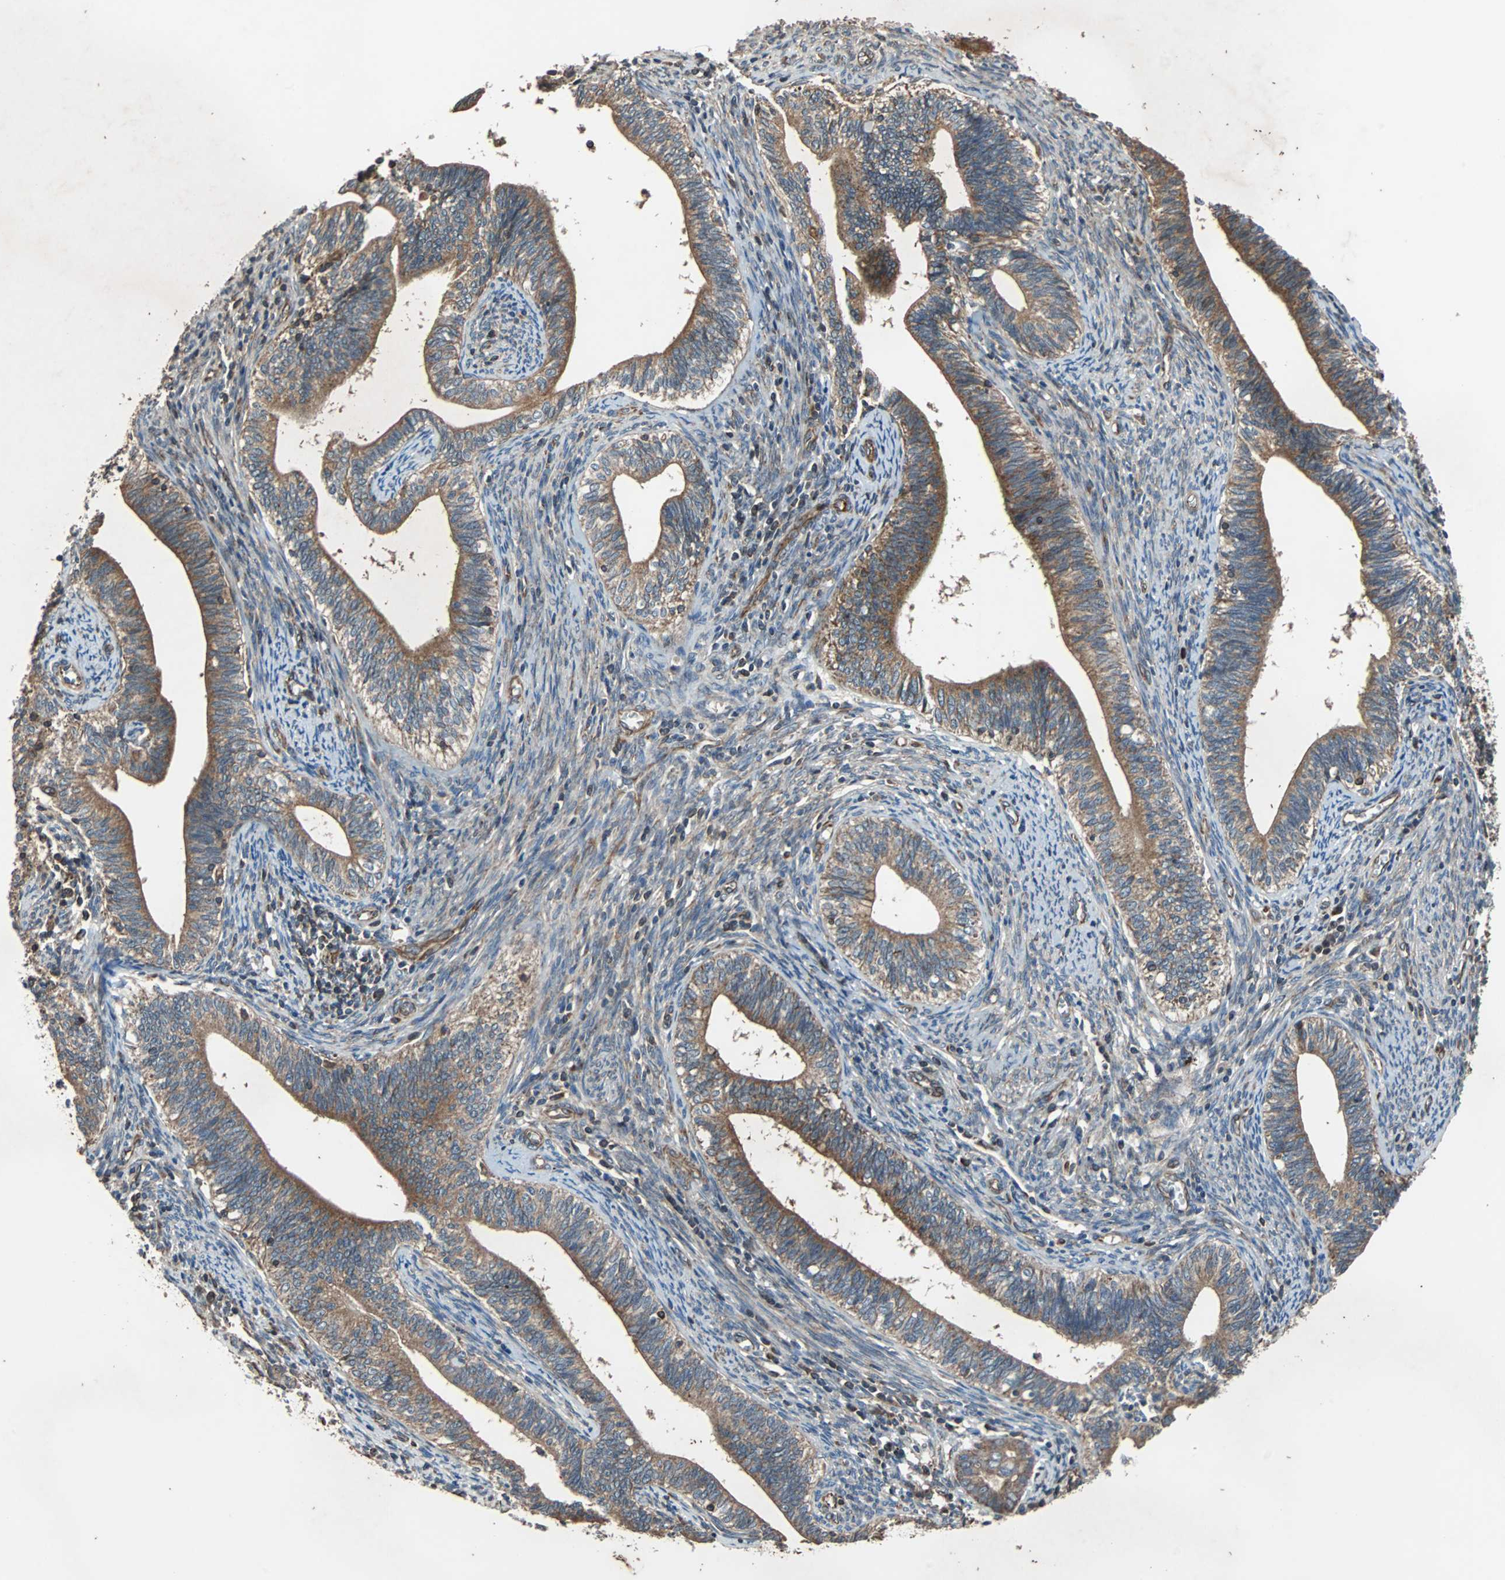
{"staining": {"intensity": "moderate", "quantity": ">75%", "location": "cytoplasmic/membranous"}, "tissue": "cervical cancer", "cell_type": "Tumor cells", "image_type": "cancer", "snomed": [{"axis": "morphology", "description": "Adenocarcinoma, NOS"}, {"axis": "topography", "description": "Cervix"}], "caption": "High-magnification brightfield microscopy of cervical cancer stained with DAB (3,3'-diaminobenzidine) (brown) and counterstained with hematoxylin (blue). tumor cells exhibit moderate cytoplasmic/membranous expression is identified in approximately>75% of cells.", "gene": "ACTR3", "patient": {"sex": "female", "age": 44}}